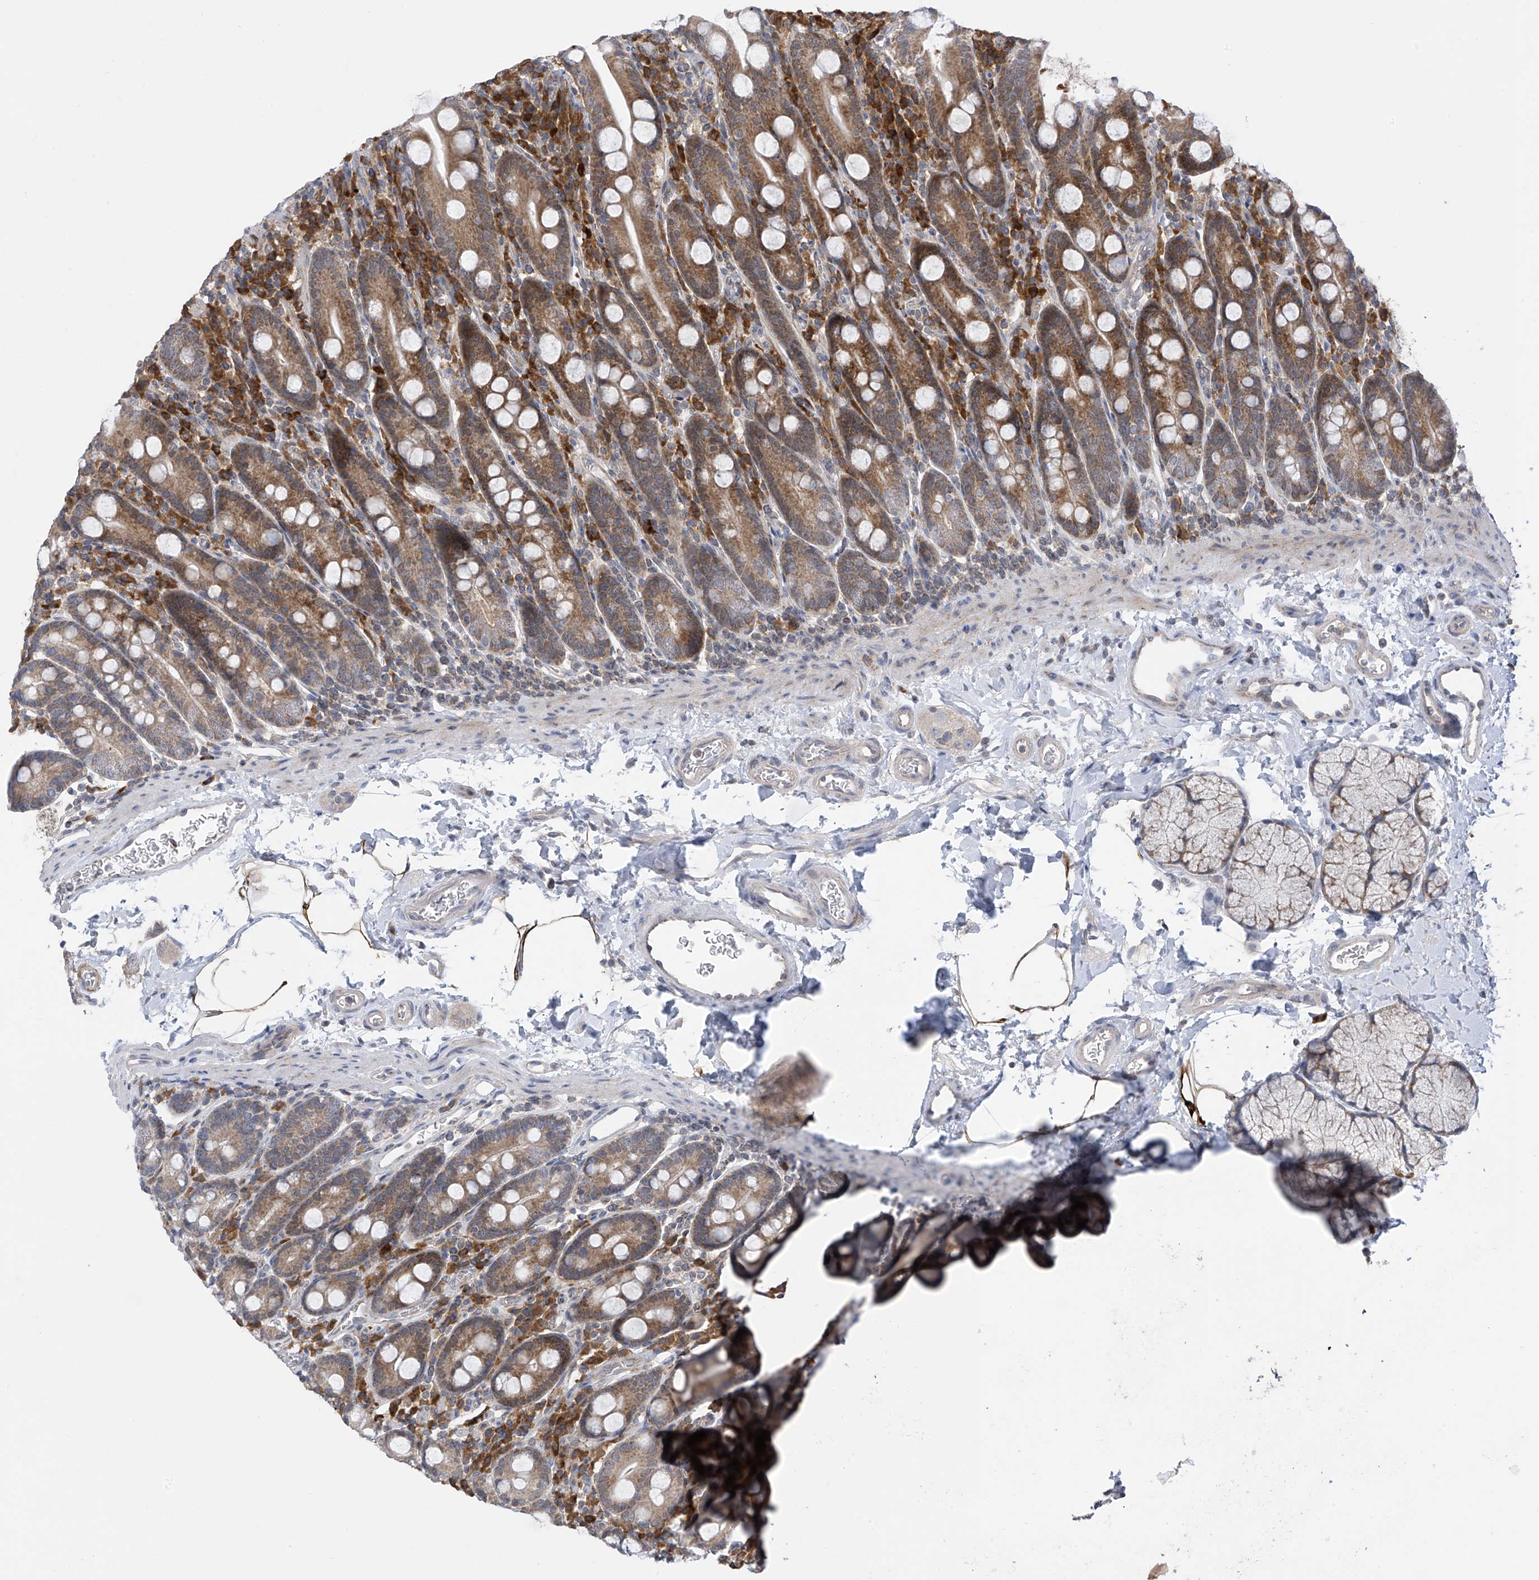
{"staining": {"intensity": "moderate", "quantity": ">75%", "location": "cytoplasmic/membranous"}, "tissue": "duodenum", "cell_type": "Glandular cells", "image_type": "normal", "snomed": [{"axis": "morphology", "description": "Normal tissue, NOS"}, {"axis": "topography", "description": "Duodenum"}], "caption": "Immunohistochemistry (DAB) staining of benign duodenum demonstrates moderate cytoplasmic/membranous protein expression in about >75% of glandular cells.", "gene": "SLCO4A1", "patient": {"sex": "male", "age": 35}}